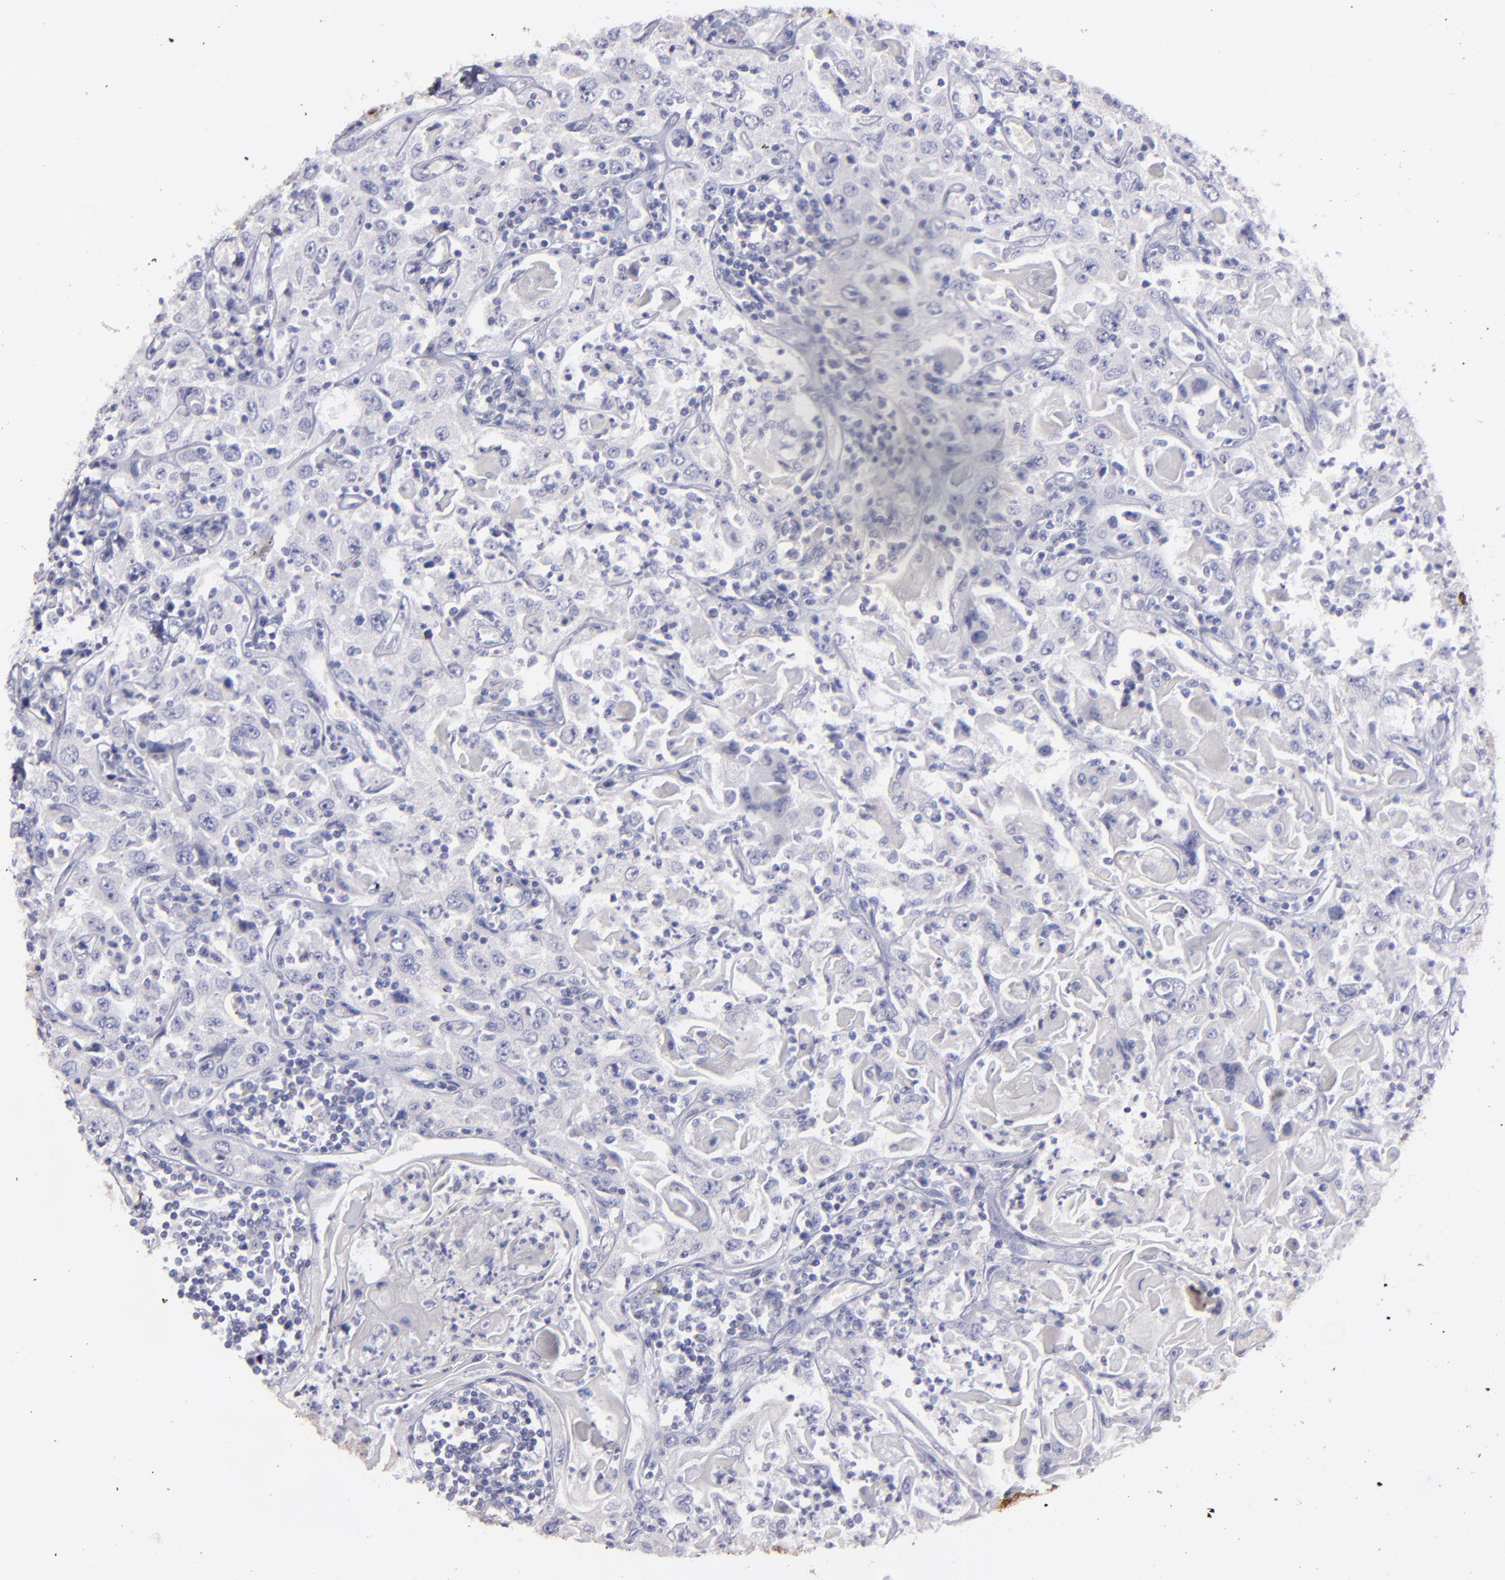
{"staining": {"intensity": "negative", "quantity": "none", "location": "none"}, "tissue": "head and neck cancer", "cell_type": "Tumor cells", "image_type": "cancer", "snomed": [{"axis": "morphology", "description": "Squamous cell carcinoma, NOS"}, {"axis": "topography", "description": "Oral tissue"}, {"axis": "topography", "description": "Head-Neck"}], "caption": "Squamous cell carcinoma (head and neck) was stained to show a protein in brown. There is no significant positivity in tumor cells. The staining was performed using DAB (3,3'-diaminobenzidine) to visualize the protein expression in brown, while the nuclei were stained in blue with hematoxylin (Magnification: 20x).", "gene": "SNAP25", "patient": {"sex": "female", "age": 76}}